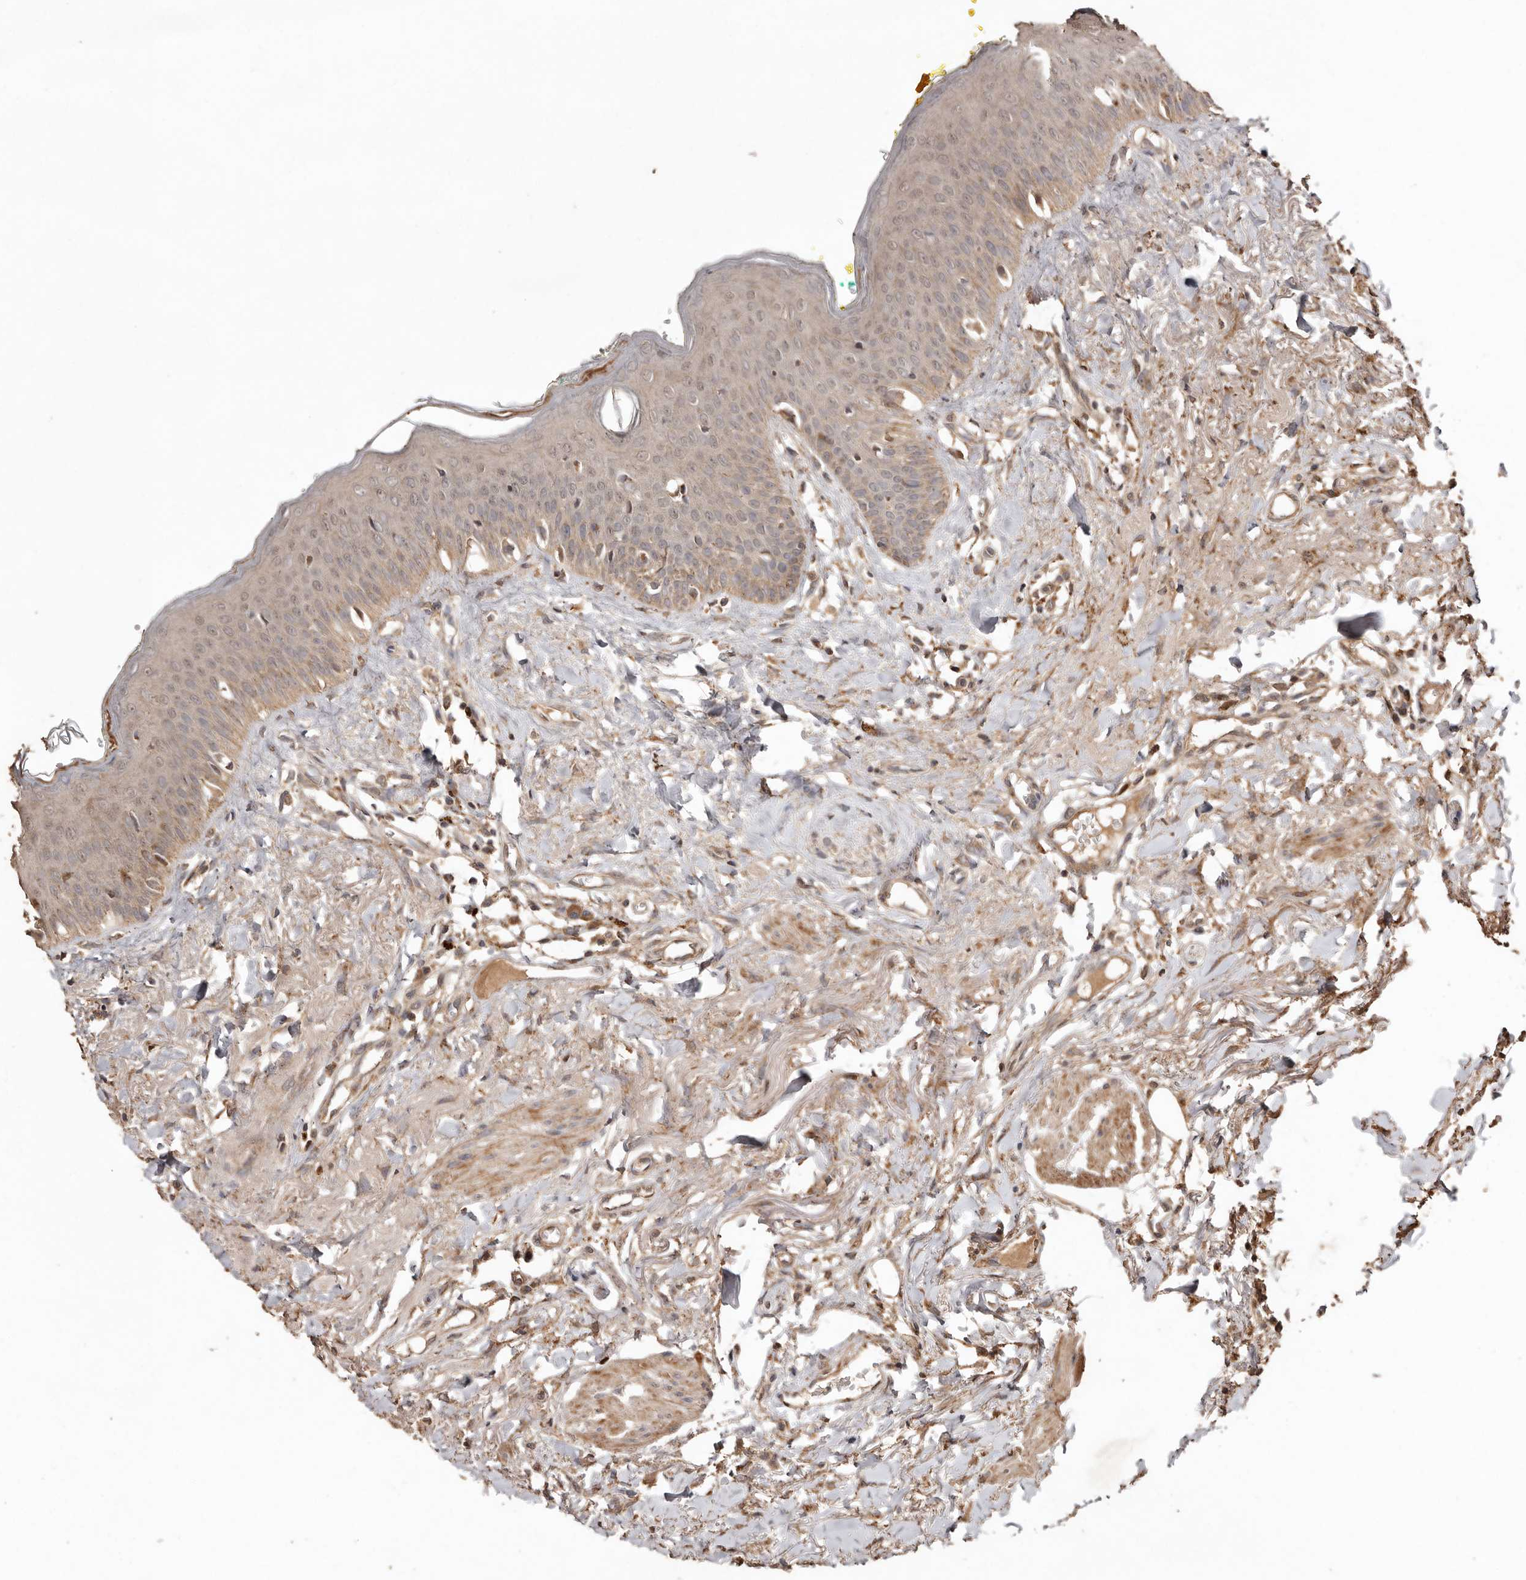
{"staining": {"intensity": "weak", "quantity": "25%-75%", "location": "cytoplasmic/membranous"}, "tissue": "oral mucosa", "cell_type": "Squamous epithelial cells", "image_type": "normal", "snomed": [{"axis": "morphology", "description": "Normal tissue, NOS"}, {"axis": "topography", "description": "Oral tissue"}], "caption": "DAB (3,3'-diaminobenzidine) immunohistochemical staining of benign human oral mucosa reveals weak cytoplasmic/membranous protein expression in about 25%-75% of squamous epithelial cells.", "gene": "RWDD1", "patient": {"sex": "female", "age": 70}}